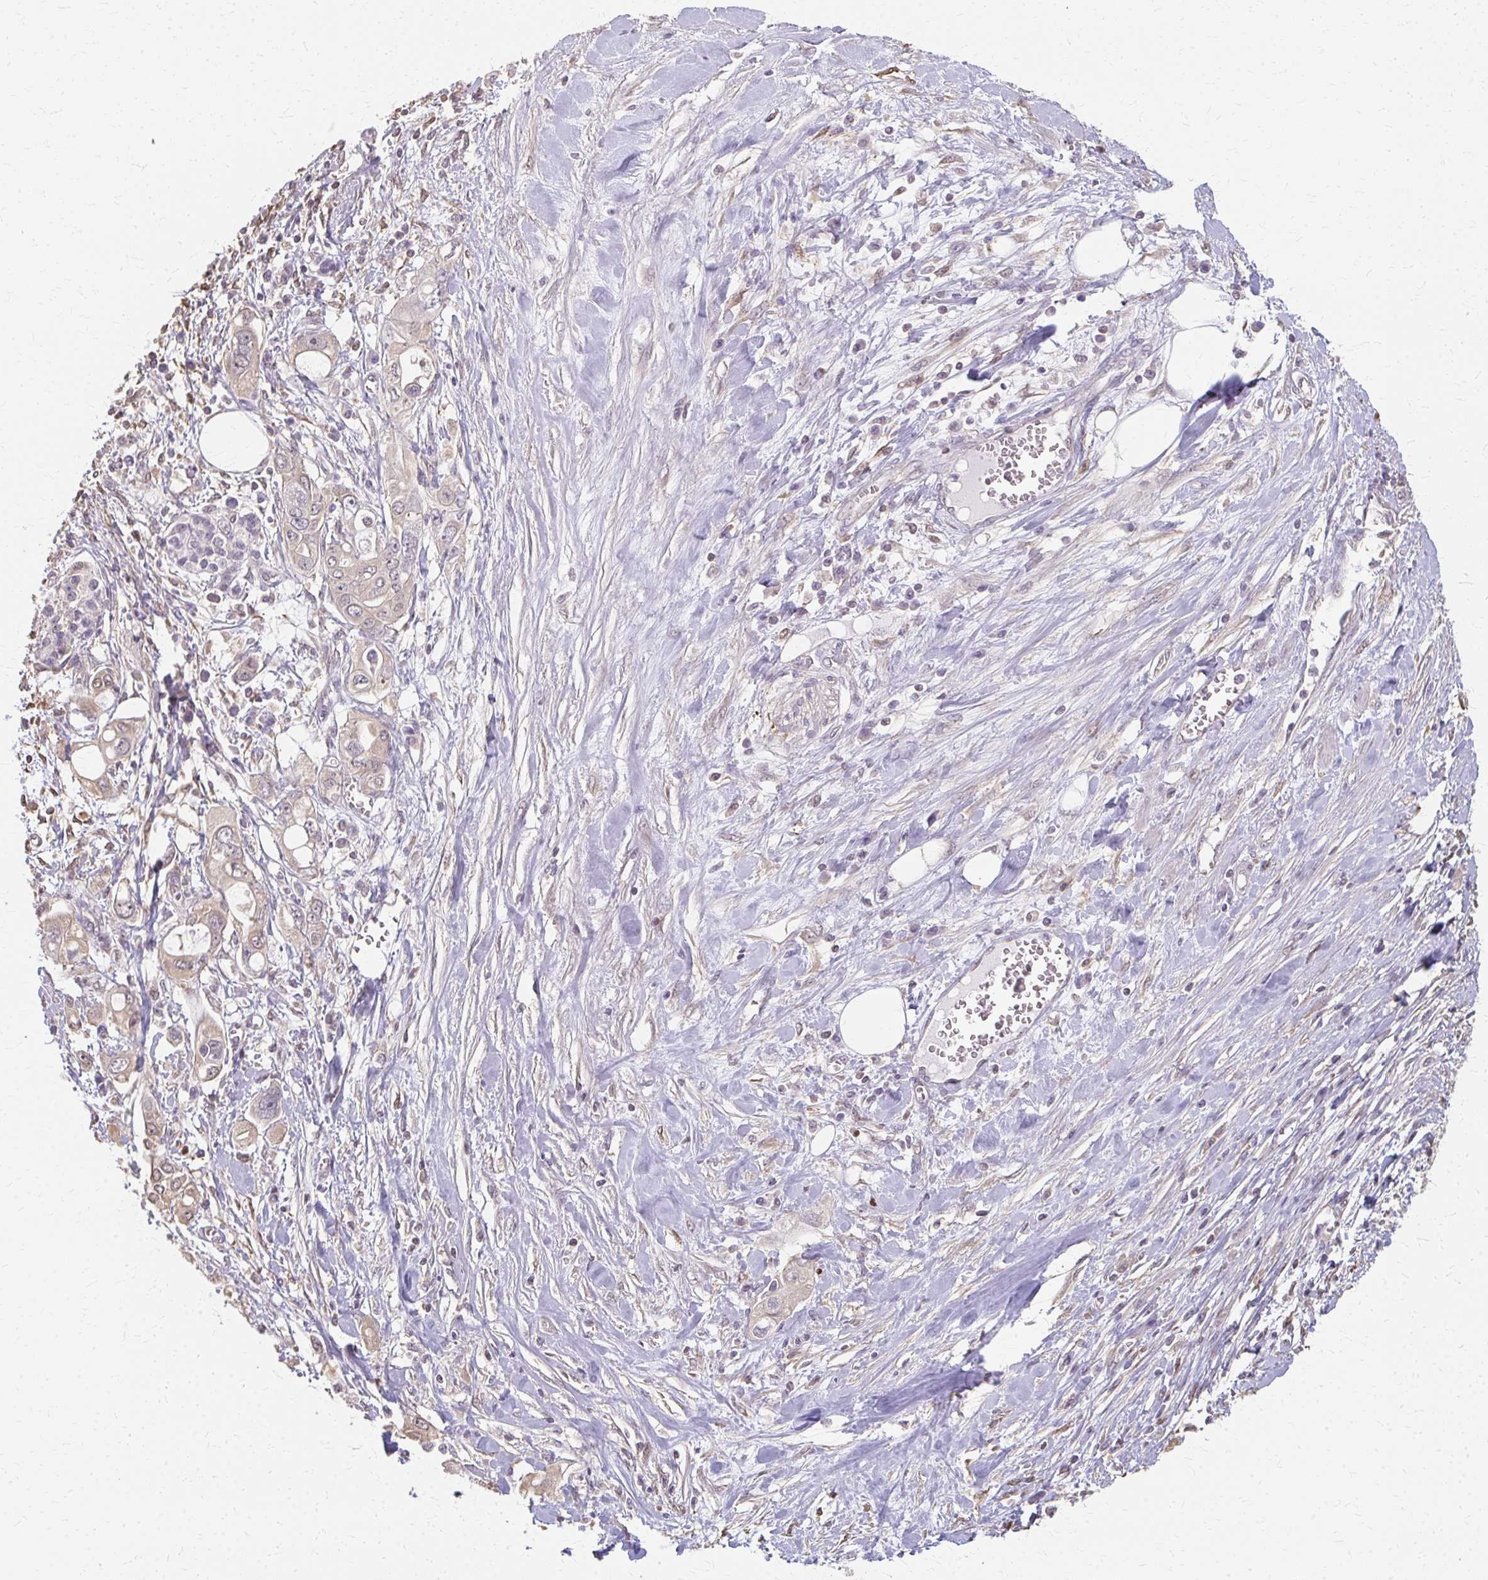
{"staining": {"intensity": "weak", "quantity": "<25%", "location": "cytoplasmic/membranous"}, "tissue": "pancreatic cancer", "cell_type": "Tumor cells", "image_type": "cancer", "snomed": [{"axis": "morphology", "description": "Adenocarcinoma, NOS"}, {"axis": "topography", "description": "Pancreas"}], "caption": "Histopathology image shows no significant protein staining in tumor cells of adenocarcinoma (pancreatic).", "gene": "RABGAP1L", "patient": {"sex": "female", "age": 56}}